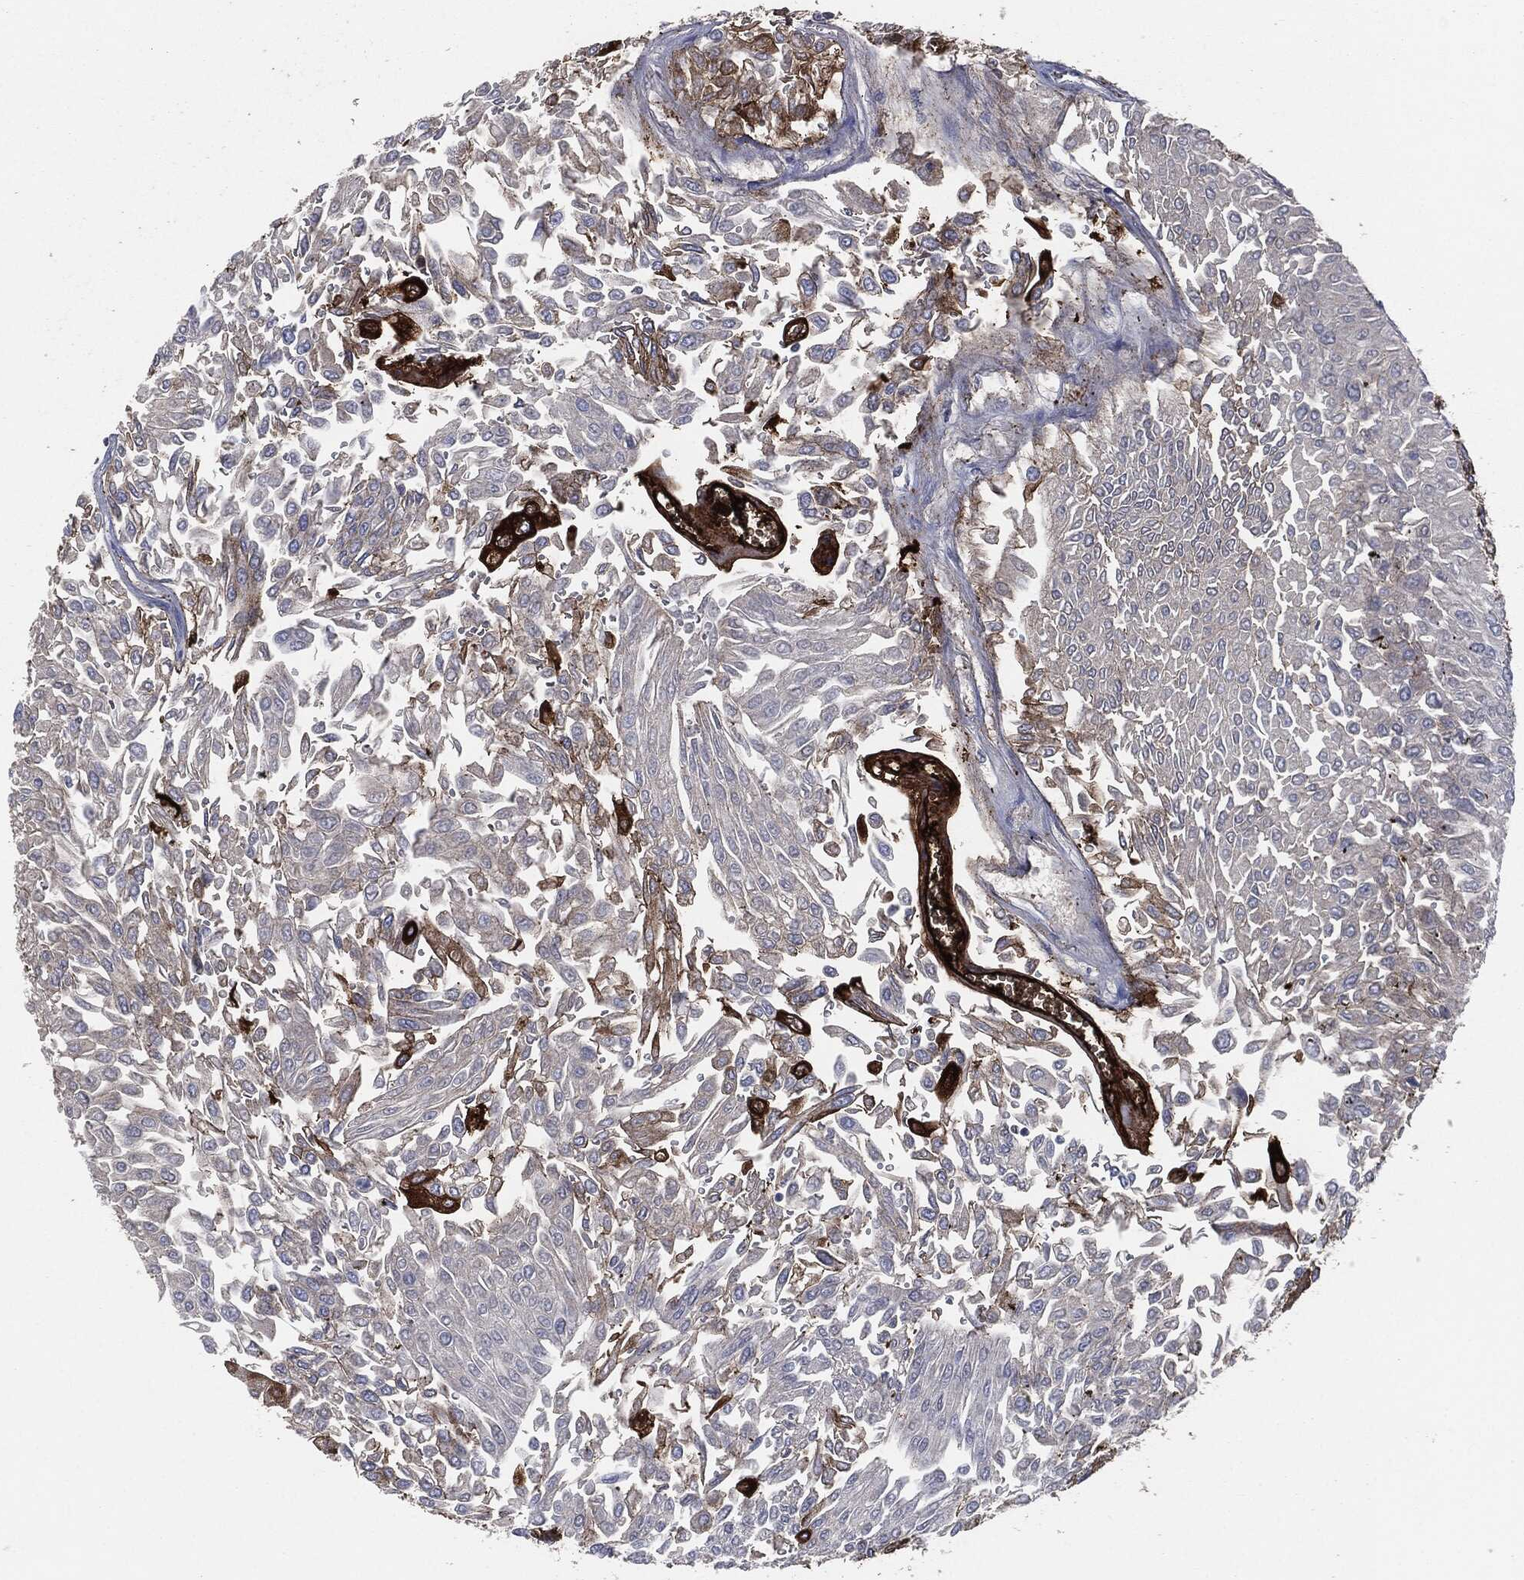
{"staining": {"intensity": "moderate", "quantity": "<25%", "location": "cytoplasmic/membranous"}, "tissue": "urothelial cancer", "cell_type": "Tumor cells", "image_type": "cancer", "snomed": [{"axis": "morphology", "description": "Urothelial carcinoma, Low grade"}, {"axis": "topography", "description": "Urinary bladder"}], "caption": "A brown stain labels moderate cytoplasmic/membranous positivity of a protein in human urothelial carcinoma (low-grade) tumor cells. (brown staining indicates protein expression, while blue staining denotes nuclei).", "gene": "APOB", "patient": {"sex": "male", "age": 67}}